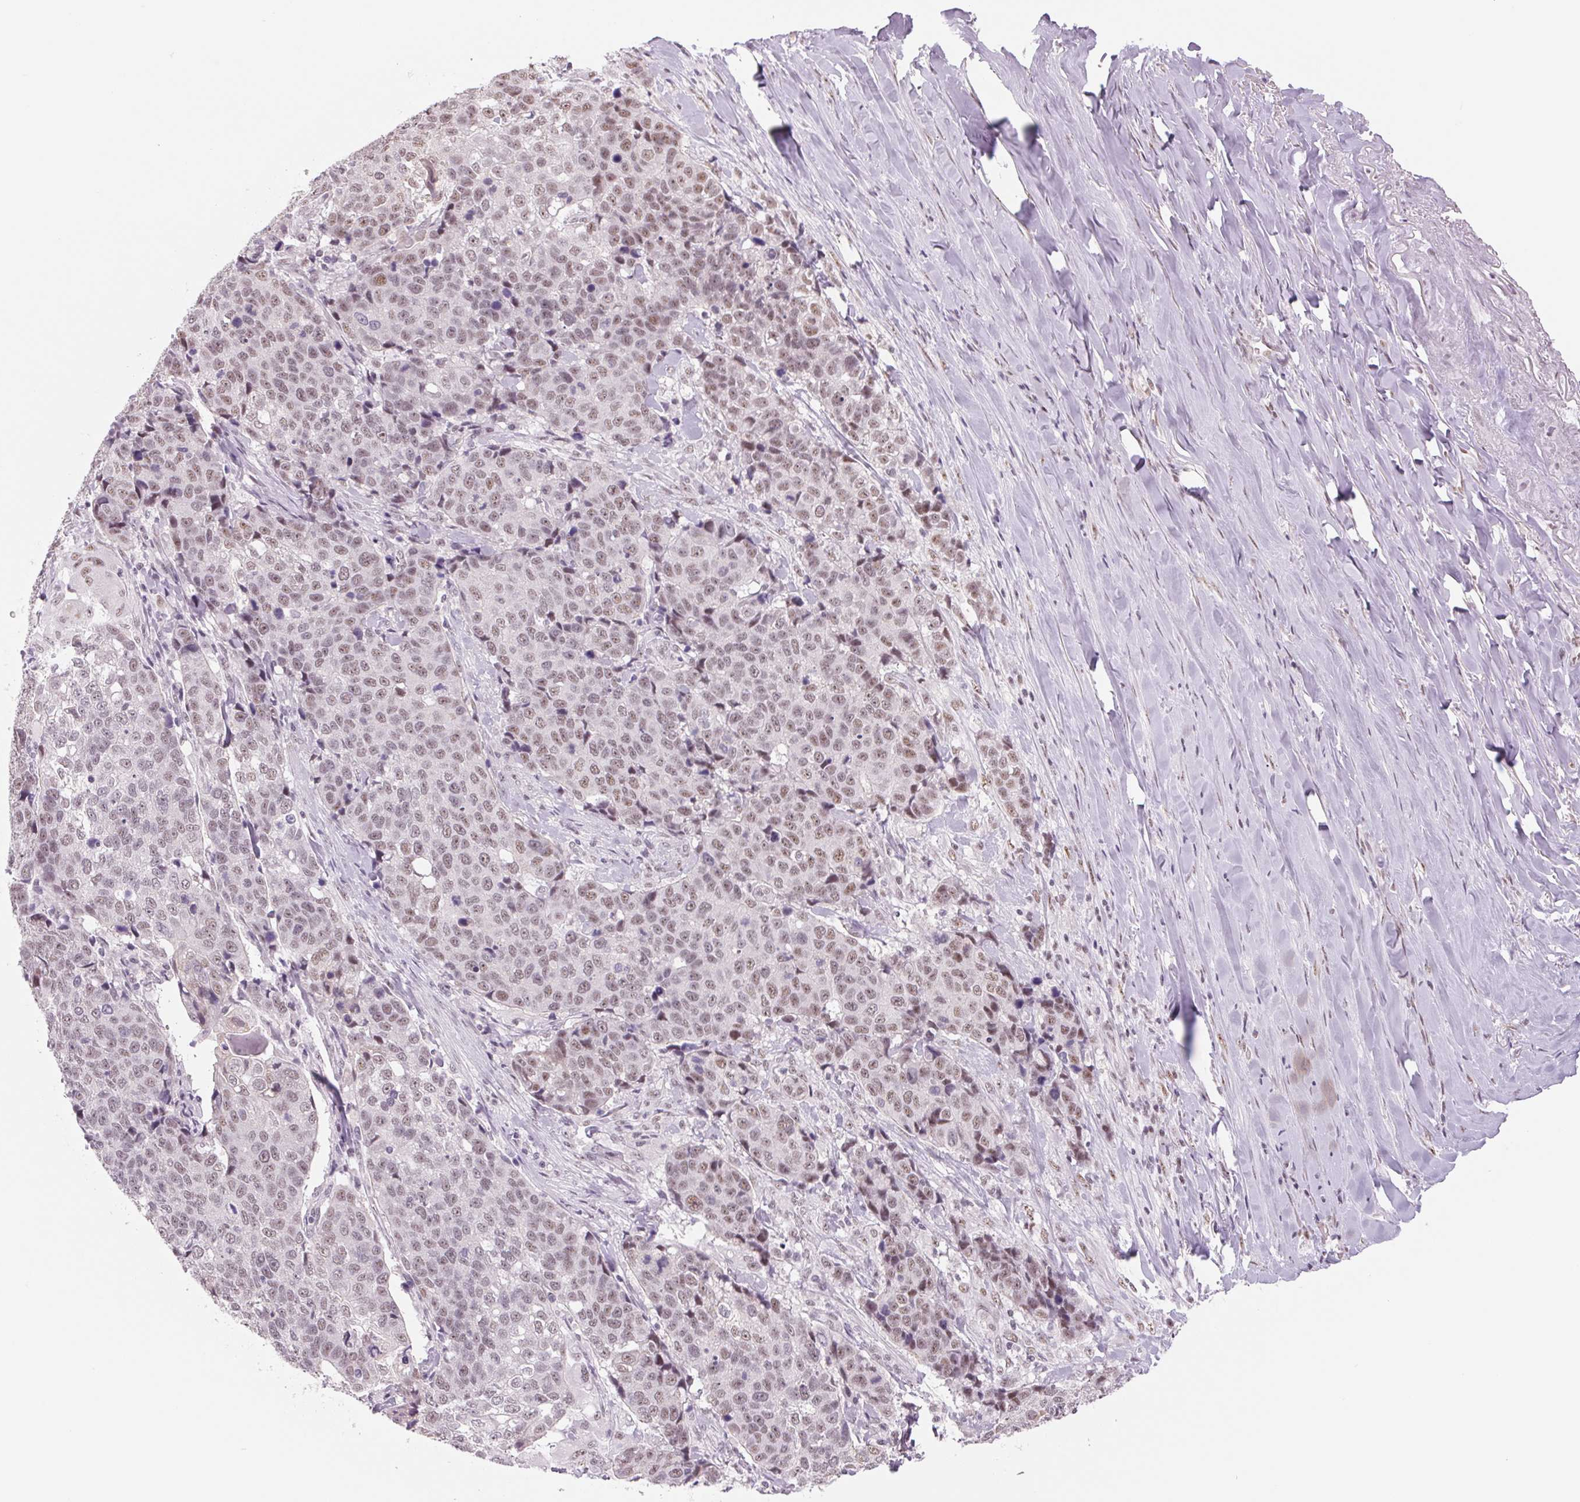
{"staining": {"intensity": "weak", "quantity": ">75%", "location": "nuclear"}, "tissue": "lung cancer", "cell_type": "Tumor cells", "image_type": "cancer", "snomed": [{"axis": "morphology", "description": "Squamous cell carcinoma, NOS"}, {"axis": "topography", "description": "Lymph node"}, {"axis": "topography", "description": "Lung"}], "caption": "The photomicrograph reveals a brown stain indicating the presence of a protein in the nuclear of tumor cells in lung cancer. (Stains: DAB in brown, nuclei in blue, Microscopy: brightfield microscopy at high magnification).", "gene": "ZC3H14", "patient": {"sex": "male", "age": 61}}